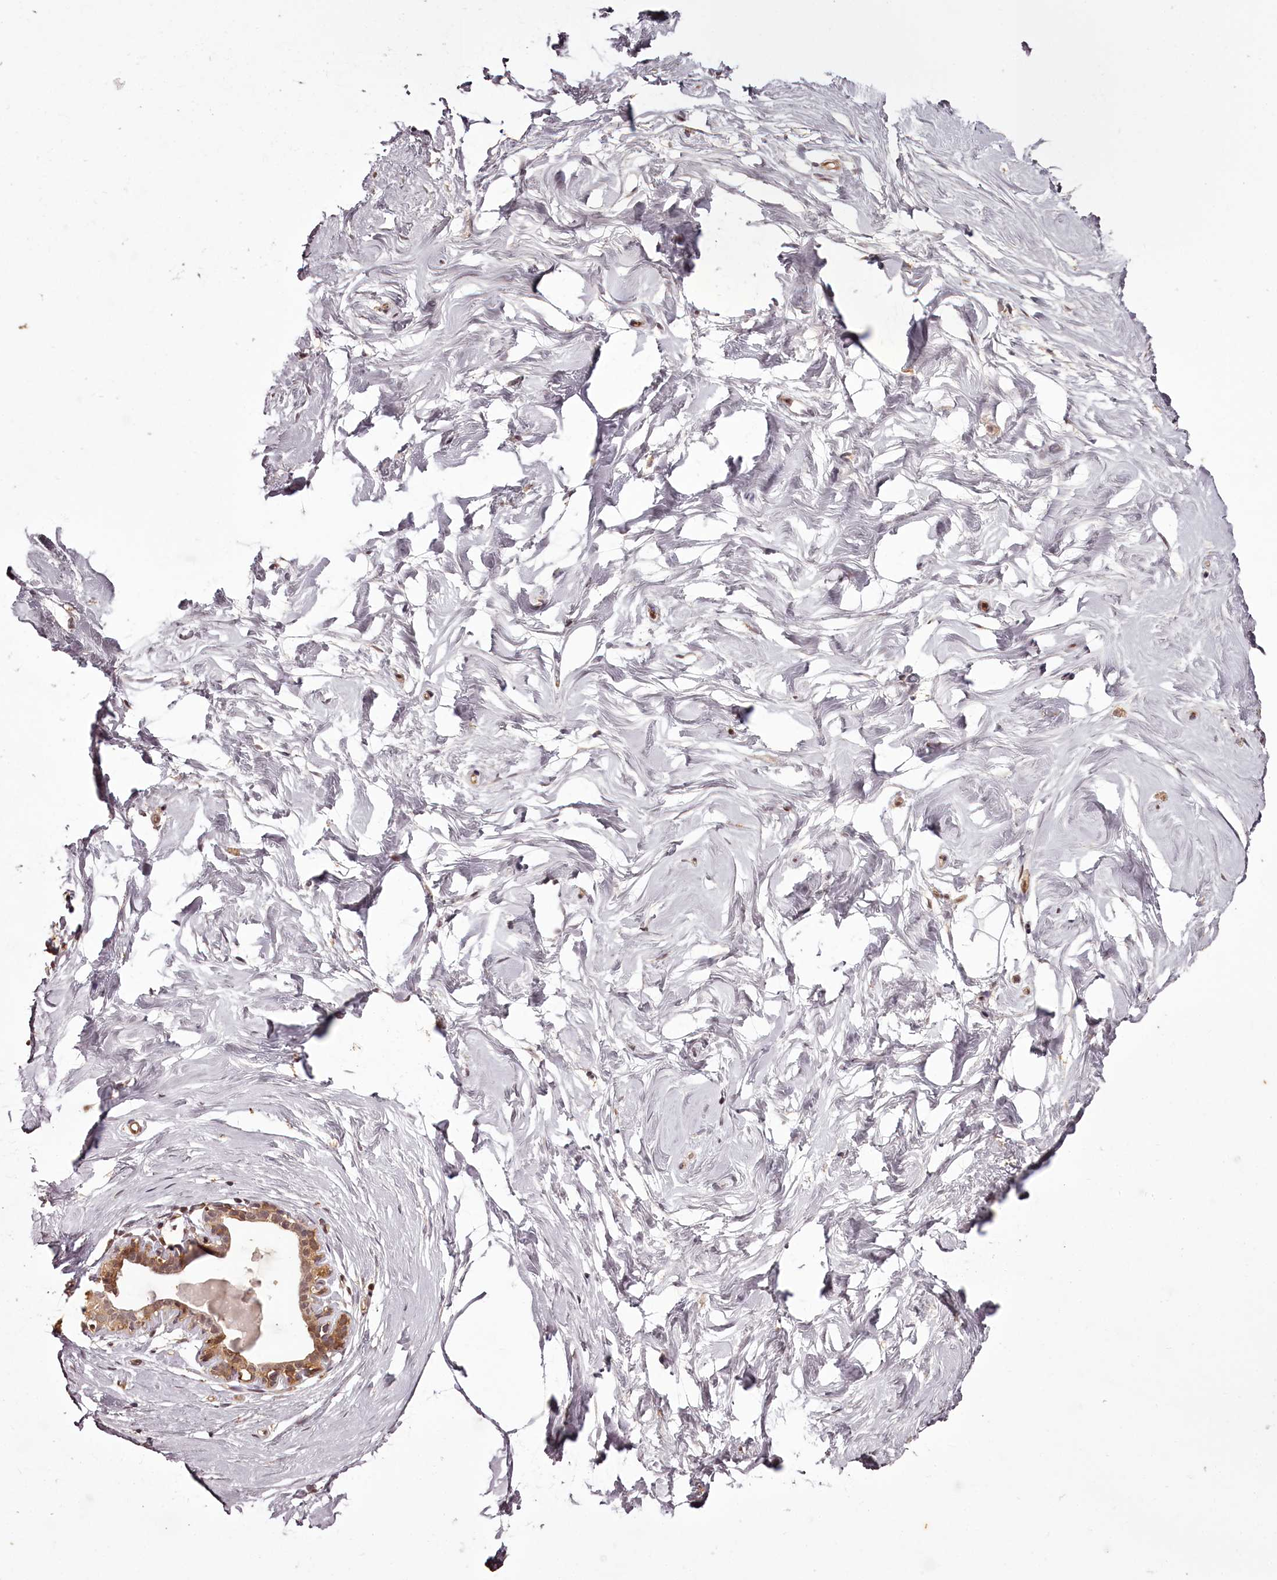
{"staining": {"intensity": "negative", "quantity": "none", "location": "none"}, "tissue": "breast", "cell_type": "Adipocytes", "image_type": "normal", "snomed": [{"axis": "morphology", "description": "Normal tissue, NOS"}, {"axis": "morphology", "description": "Adenoma, NOS"}, {"axis": "topography", "description": "Breast"}], "caption": "Human breast stained for a protein using immunohistochemistry (IHC) reveals no staining in adipocytes.", "gene": "NPRL2", "patient": {"sex": "female", "age": 23}}